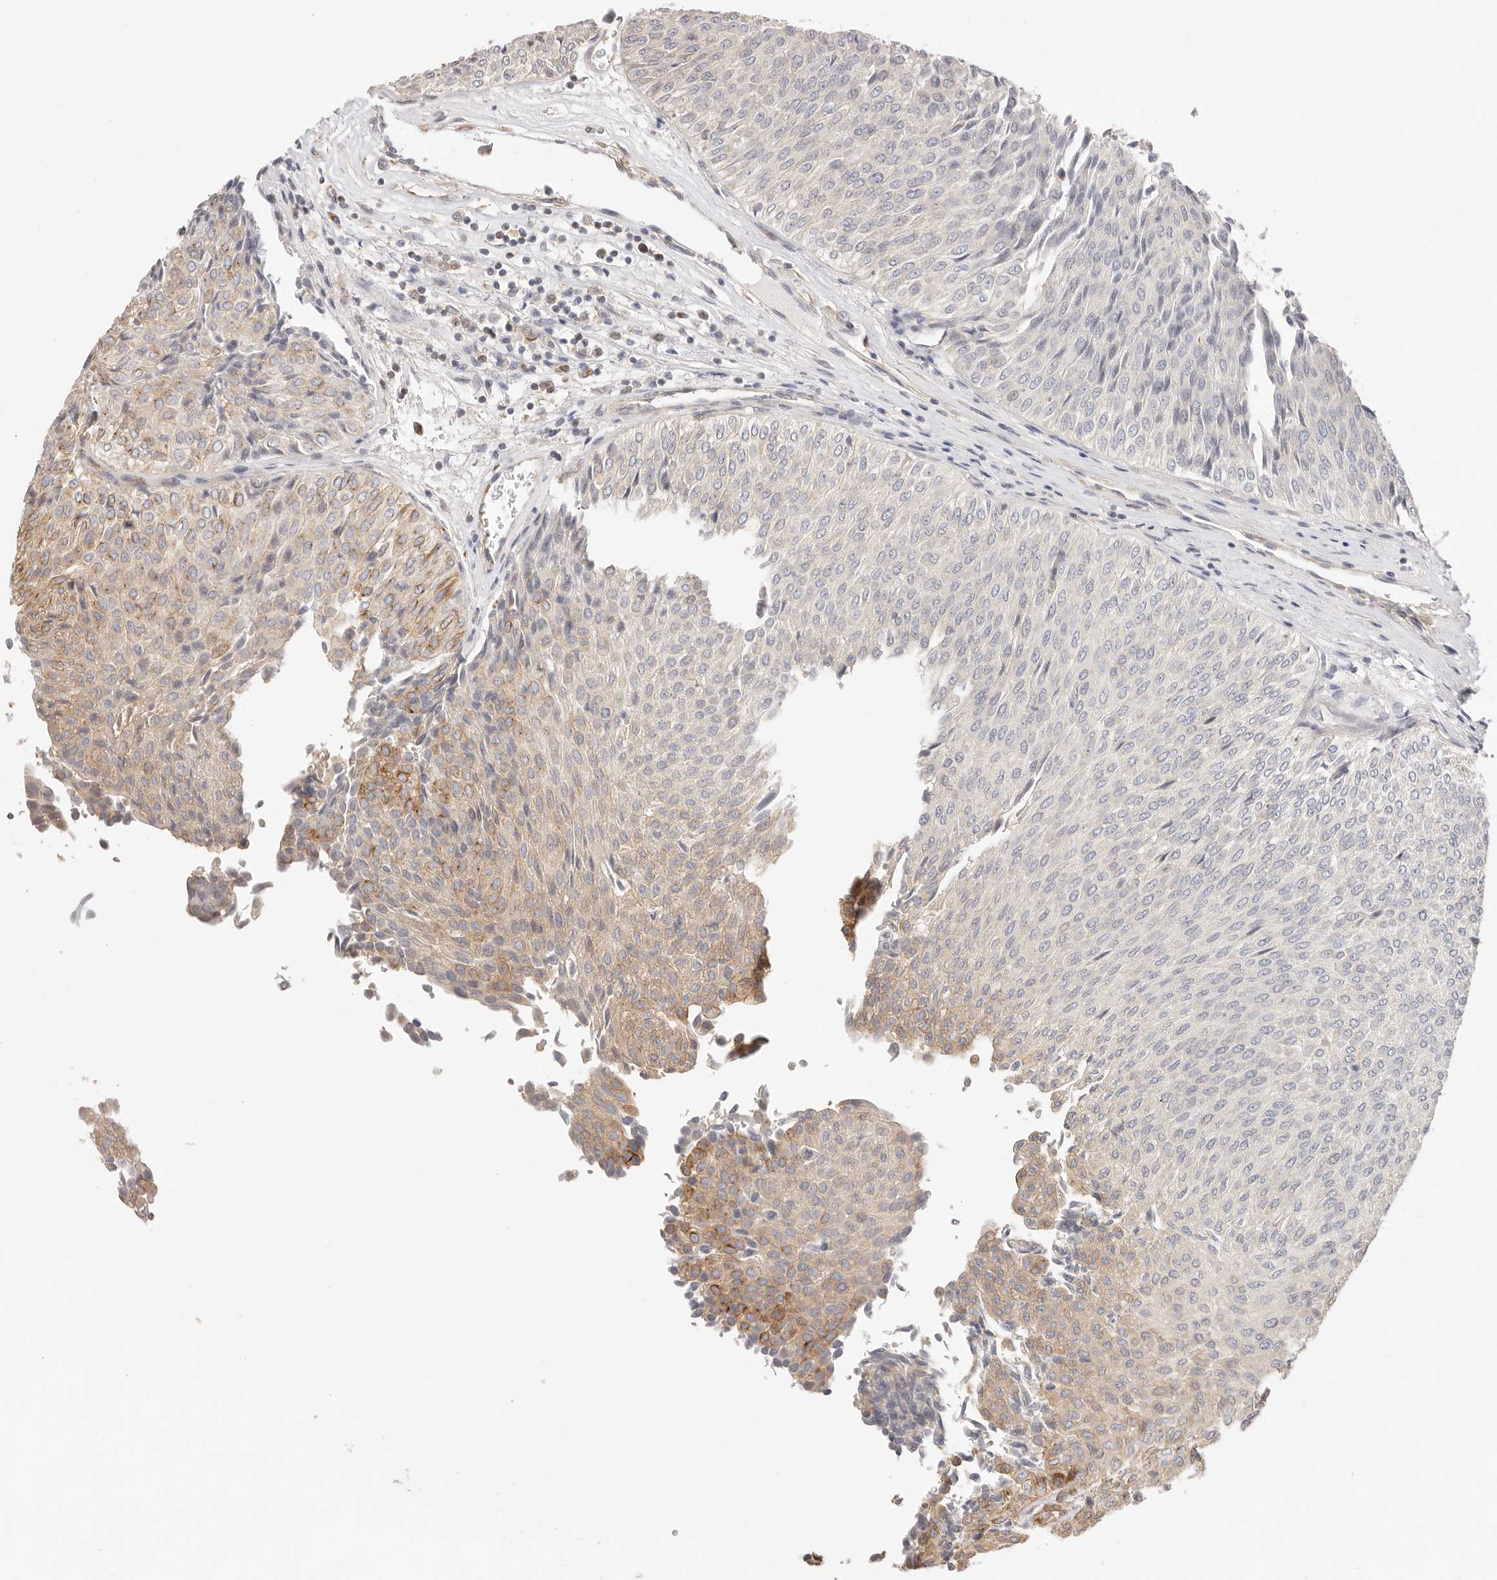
{"staining": {"intensity": "moderate", "quantity": "<25%", "location": "cytoplasmic/membranous"}, "tissue": "urothelial cancer", "cell_type": "Tumor cells", "image_type": "cancer", "snomed": [{"axis": "morphology", "description": "Urothelial carcinoma, Low grade"}, {"axis": "topography", "description": "Urinary bladder"}], "caption": "Protein expression analysis of human low-grade urothelial carcinoma reveals moderate cytoplasmic/membranous positivity in approximately <25% of tumor cells.", "gene": "DTNBP1", "patient": {"sex": "male", "age": 78}}